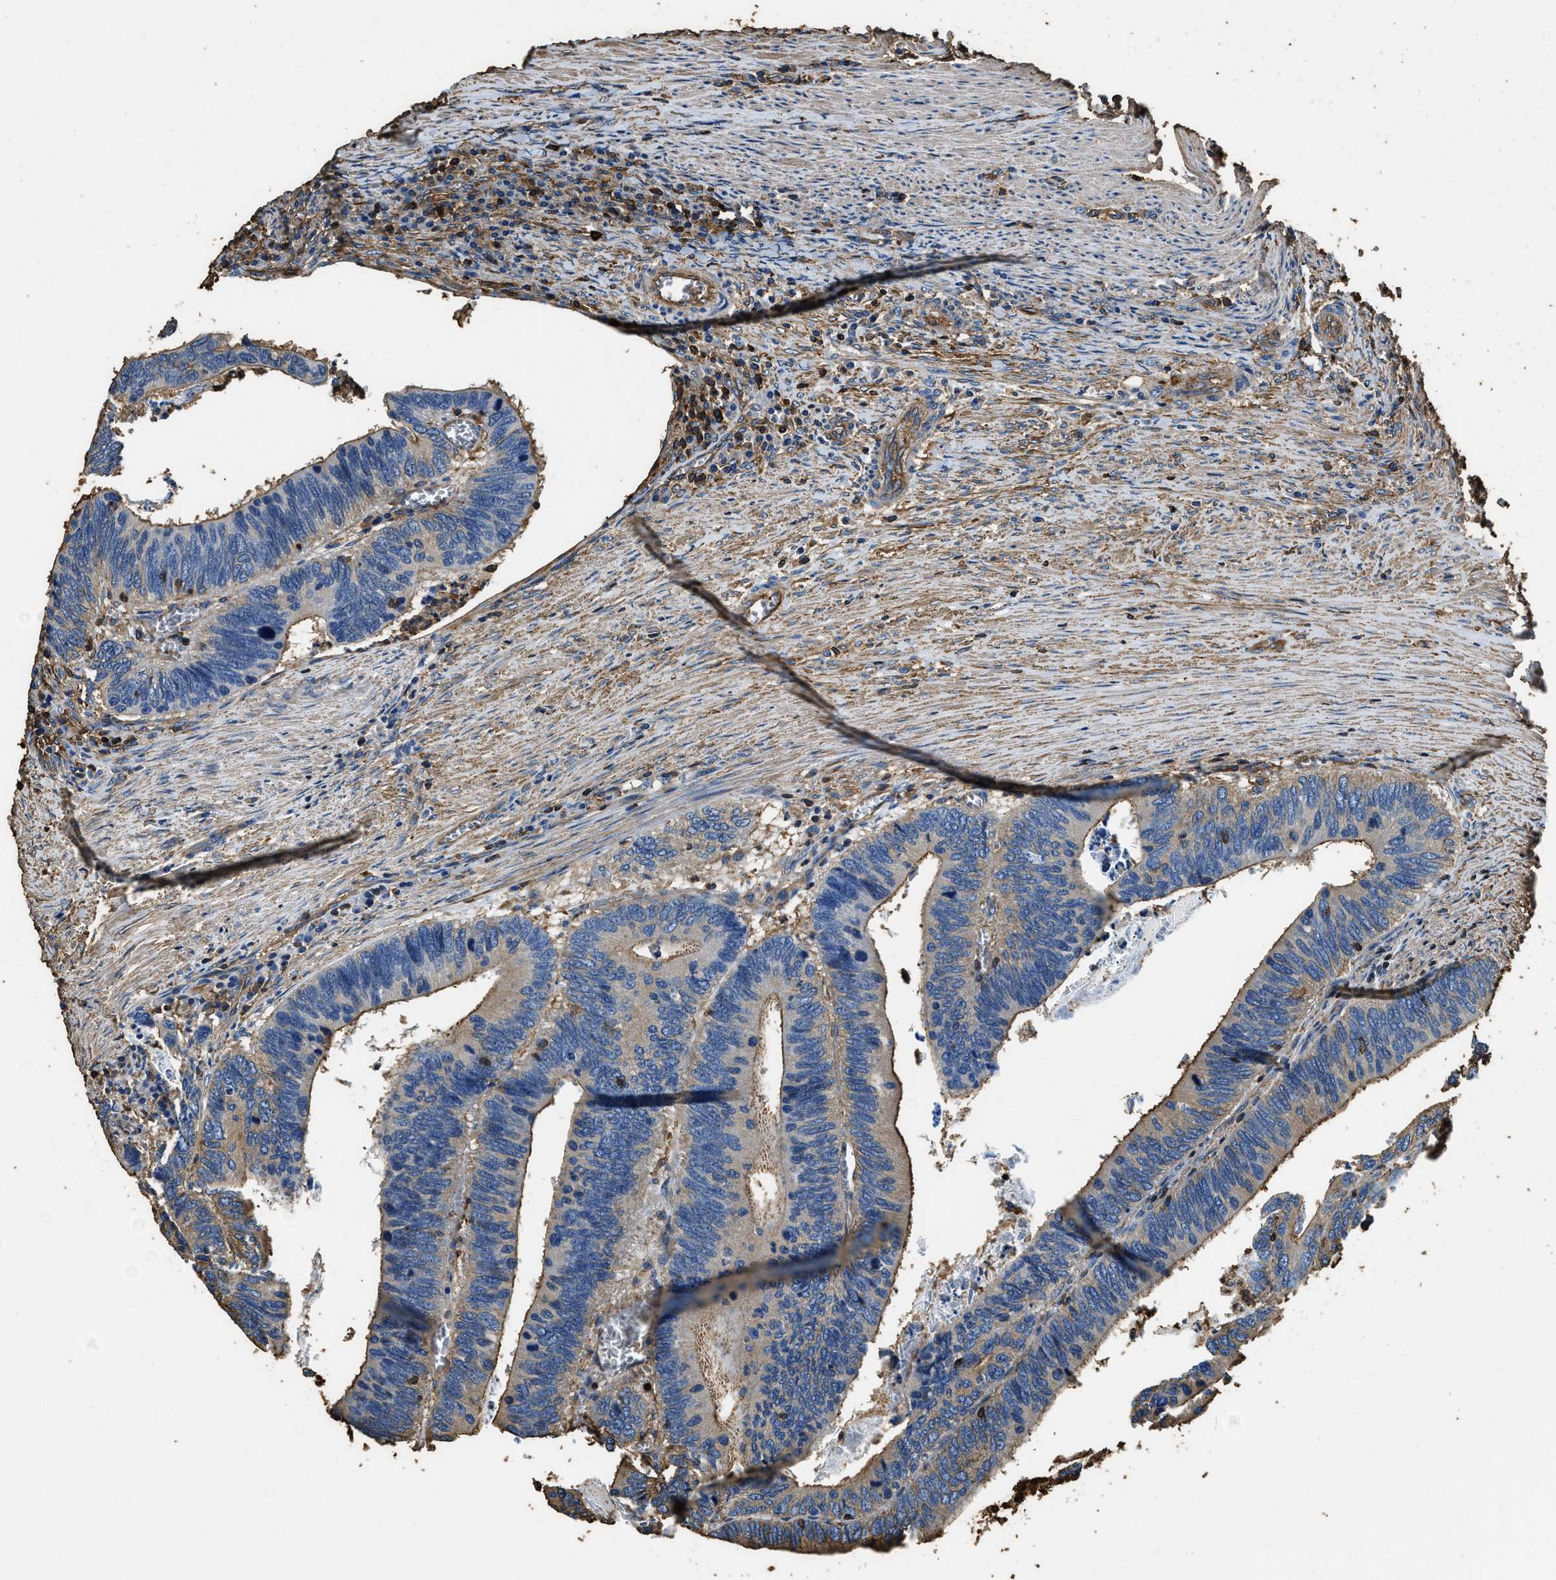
{"staining": {"intensity": "moderate", "quantity": ">75%", "location": "cytoplasmic/membranous"}, "tissue": "colorectal cancer", "cell_type": "Tumor cells", "image_type": "cancer", "snomed": [{"axis": "morphology", "description": "Adenocarcinoma, NOS"}, {"axis": "topography", "description": "Colon"}], "caption": "Immunohistochemical staining of human colorectal adenocarcinoma demonstrates moderate cytoplasmic/membranous protein expression in approximately >75% of tumor cells. Immunohistochemistry stains the protein in brown and the nuclei are stained blue.", "gene": "ACCS", "patient": {"sex": "male", "age": 72}}